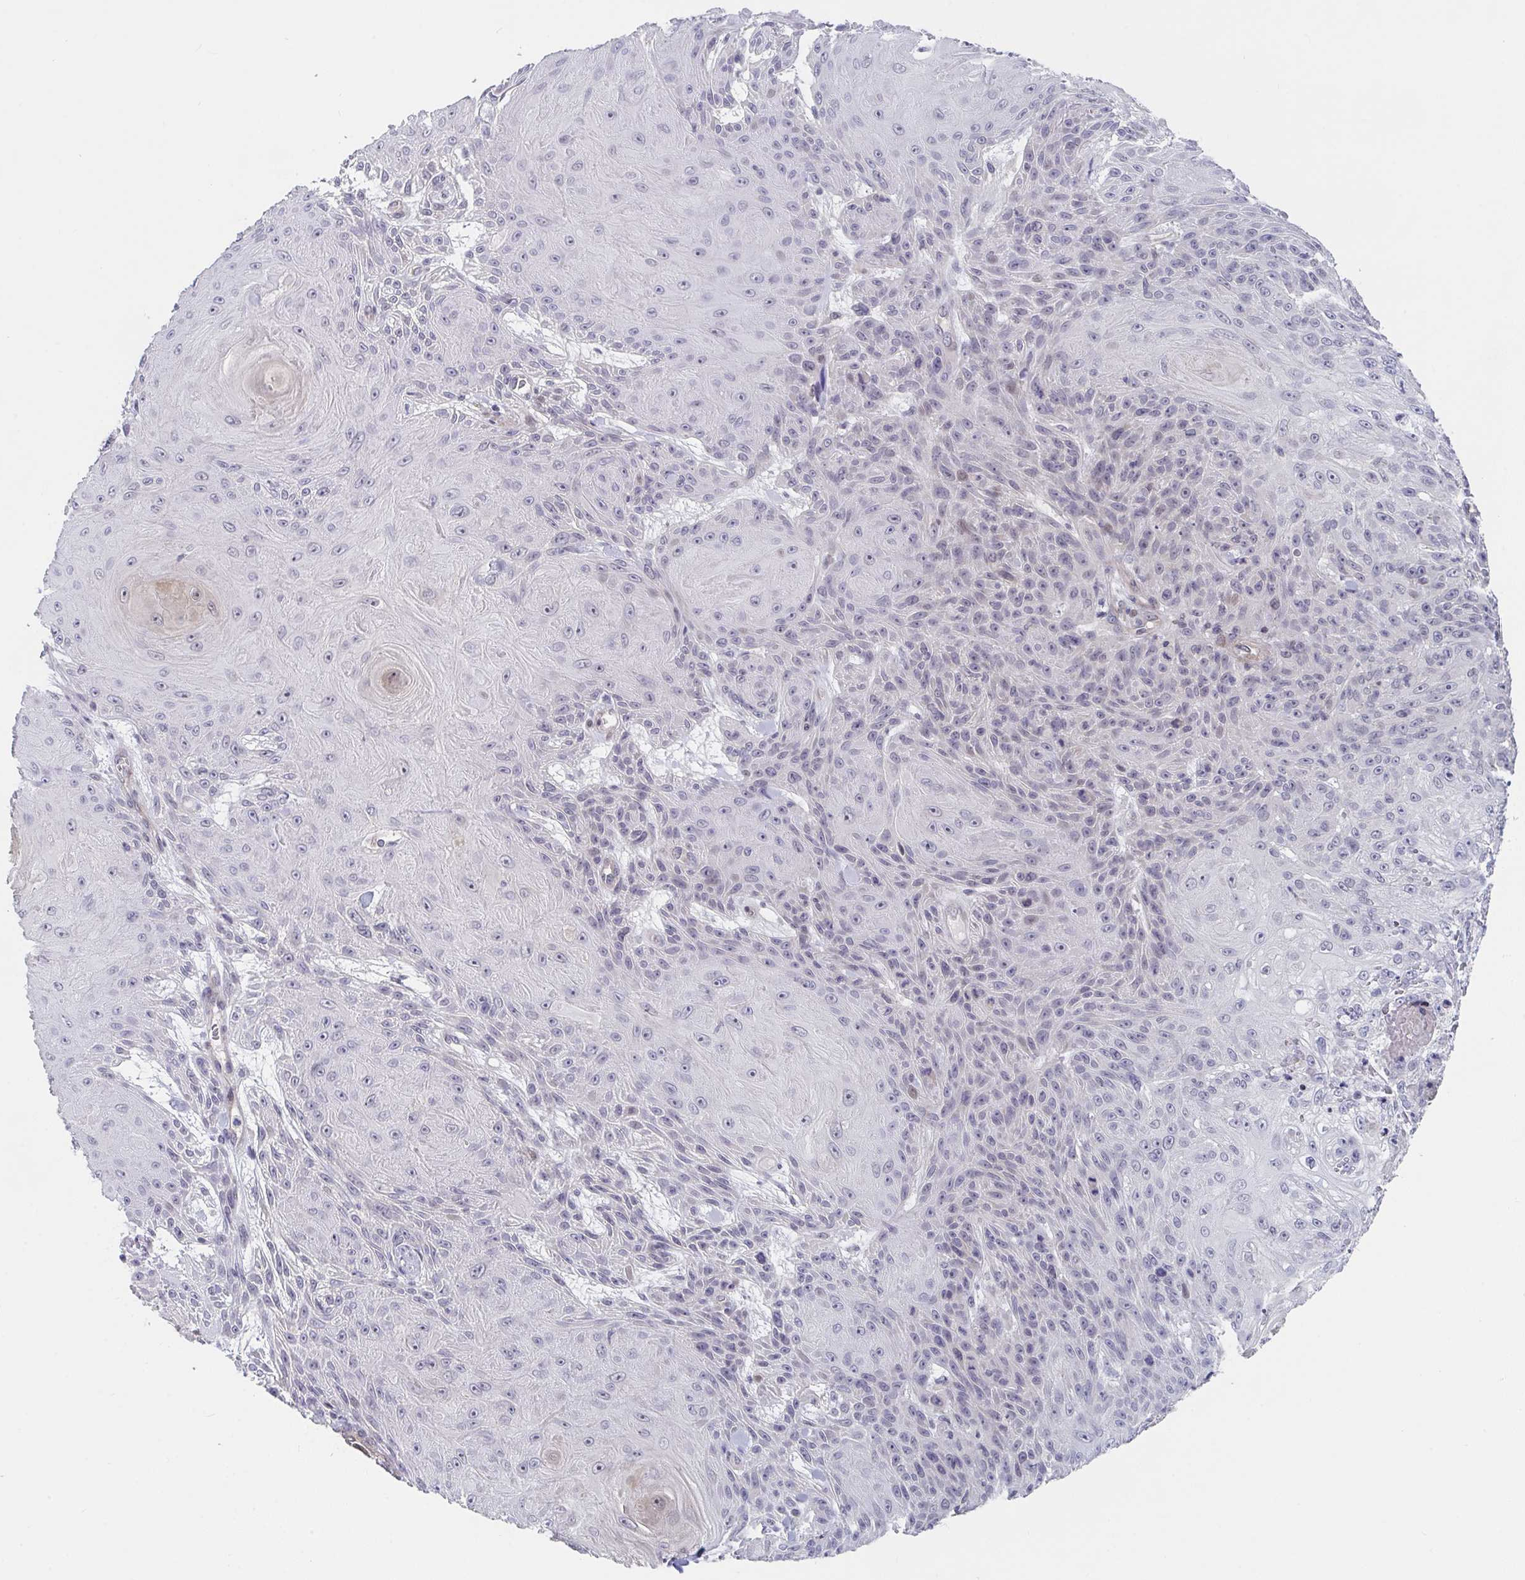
{"staining": {"intensity": "weak", "quantity": "<25%", "location": "nuclear"}, "tissue": "skin cancer", "cell_type": "Tumor cells", "image_type": "cancer", "snomed": [{"axis": "morphology", "description": "Squamous cell carcinoma, NOS"}, {"axis": "topography", "description": "Skin"}], "caption": "Immunohistochemistry (IHC) histopathology image of neoplastic tissue: skin cancer (squamous cell carcinoma) stained with DAB (3,3'-diaminobenzidine) exhibits no significant protein positivity in tumor cells.", "gene": "FAM156B", "patient": {"sex": "male", "age": 88}}